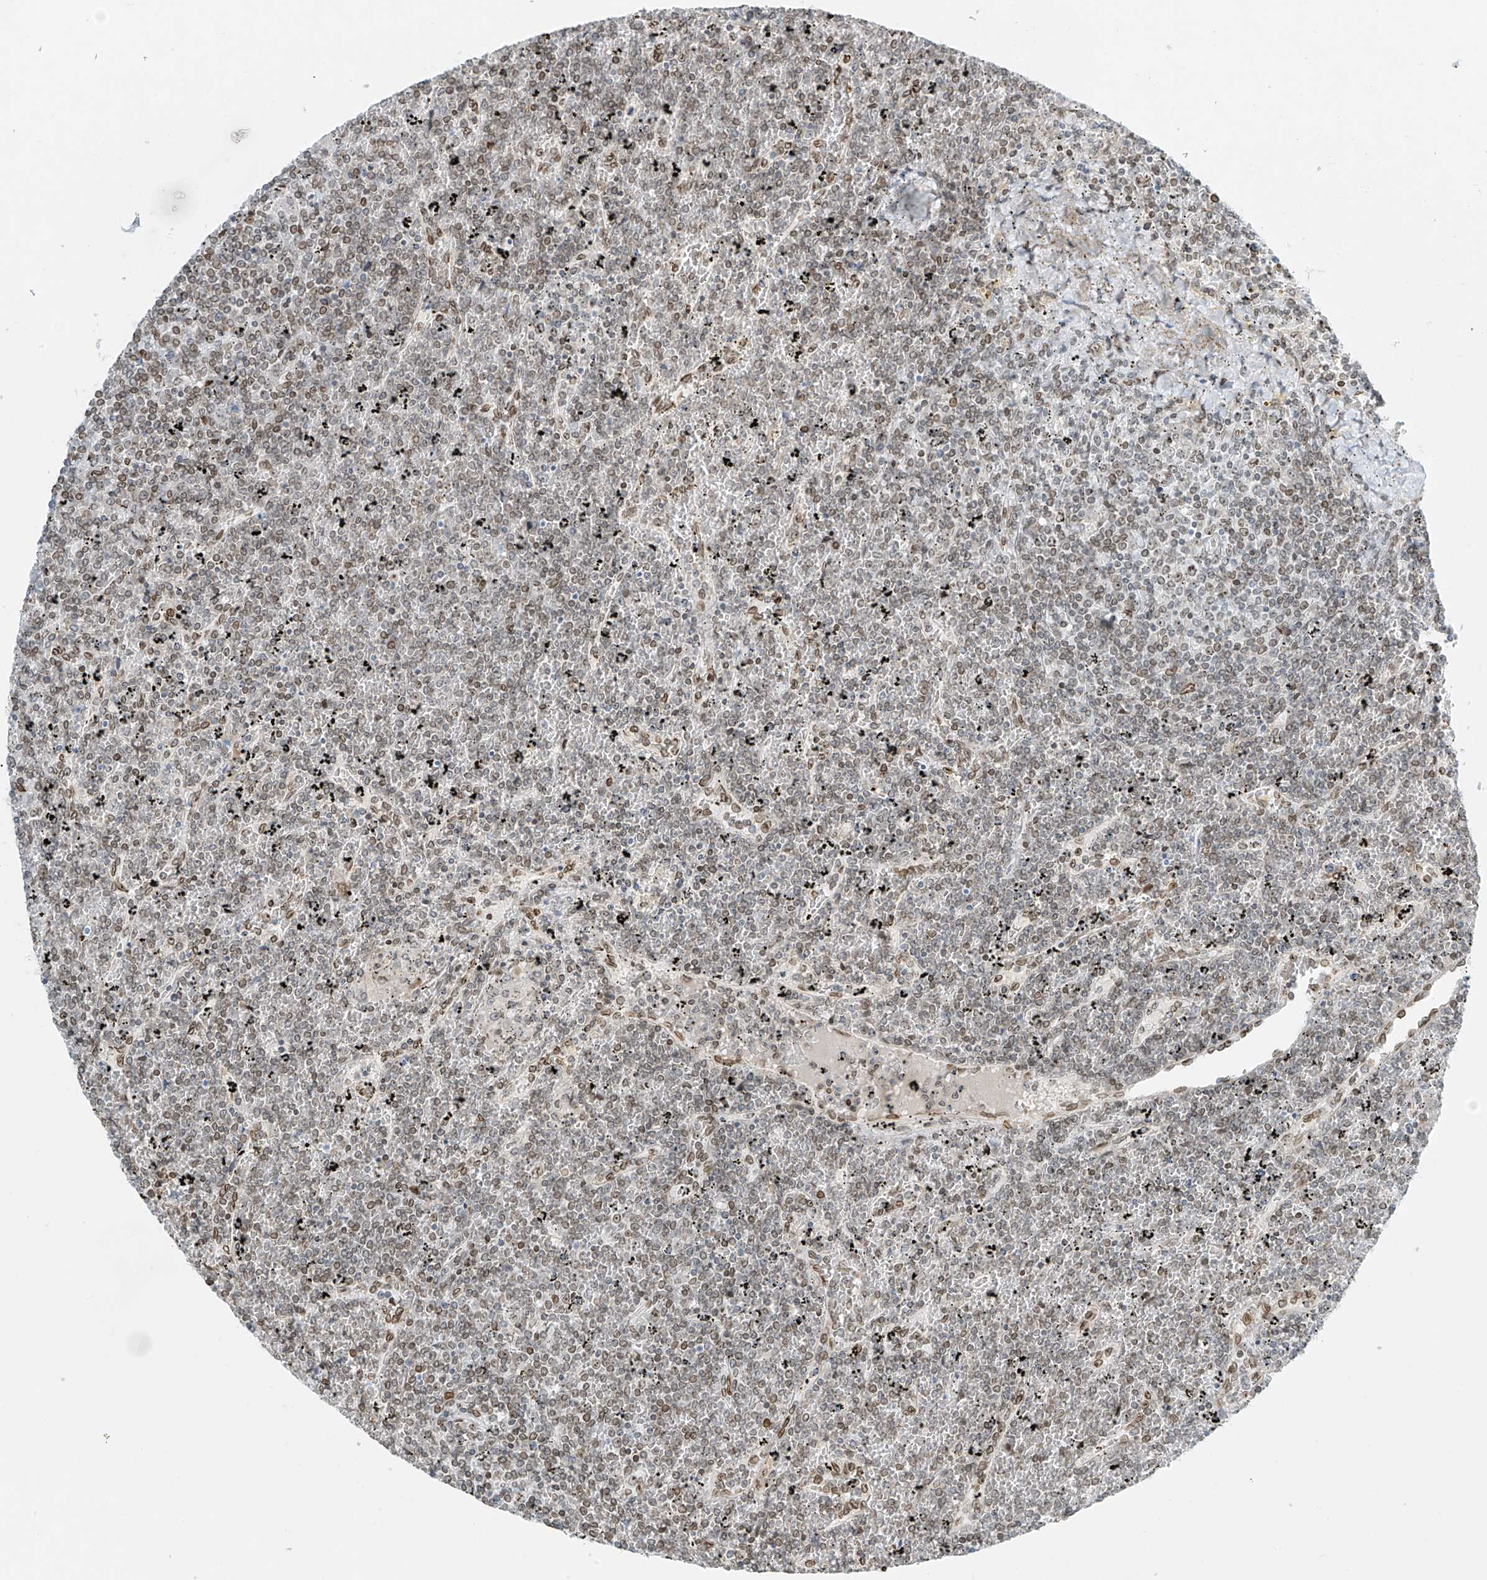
{"staining": {"intensity": "weak", "quantity": "25%-75%", "location": "cytoplasmic/membranous,nuclear"}, "tissue": "lymphoma", "cell_type": "Tumor cells", "image_type": "cancer", "snomed": [{"axis": "morphology", "description": "Malignant lymphoma, non-Hodgkin's type, Low grade"}, {"axis": "topography", "description": "Spleen"}], "caption": "High-magnification brightfield microscopy of low-grade malignant lymphoma, non-Hodgkin's type stained with DAB (3,3'-diaminobenzidine) (brown) and counterstained with hematoxylin (blue). tumor cells exhibit weak cytoplasmic/membranous and nuclear expression is appreciated in about25%-75% of cells.", "gene": "SAMD15", "patient": {"sex": "female", "age": 19}}